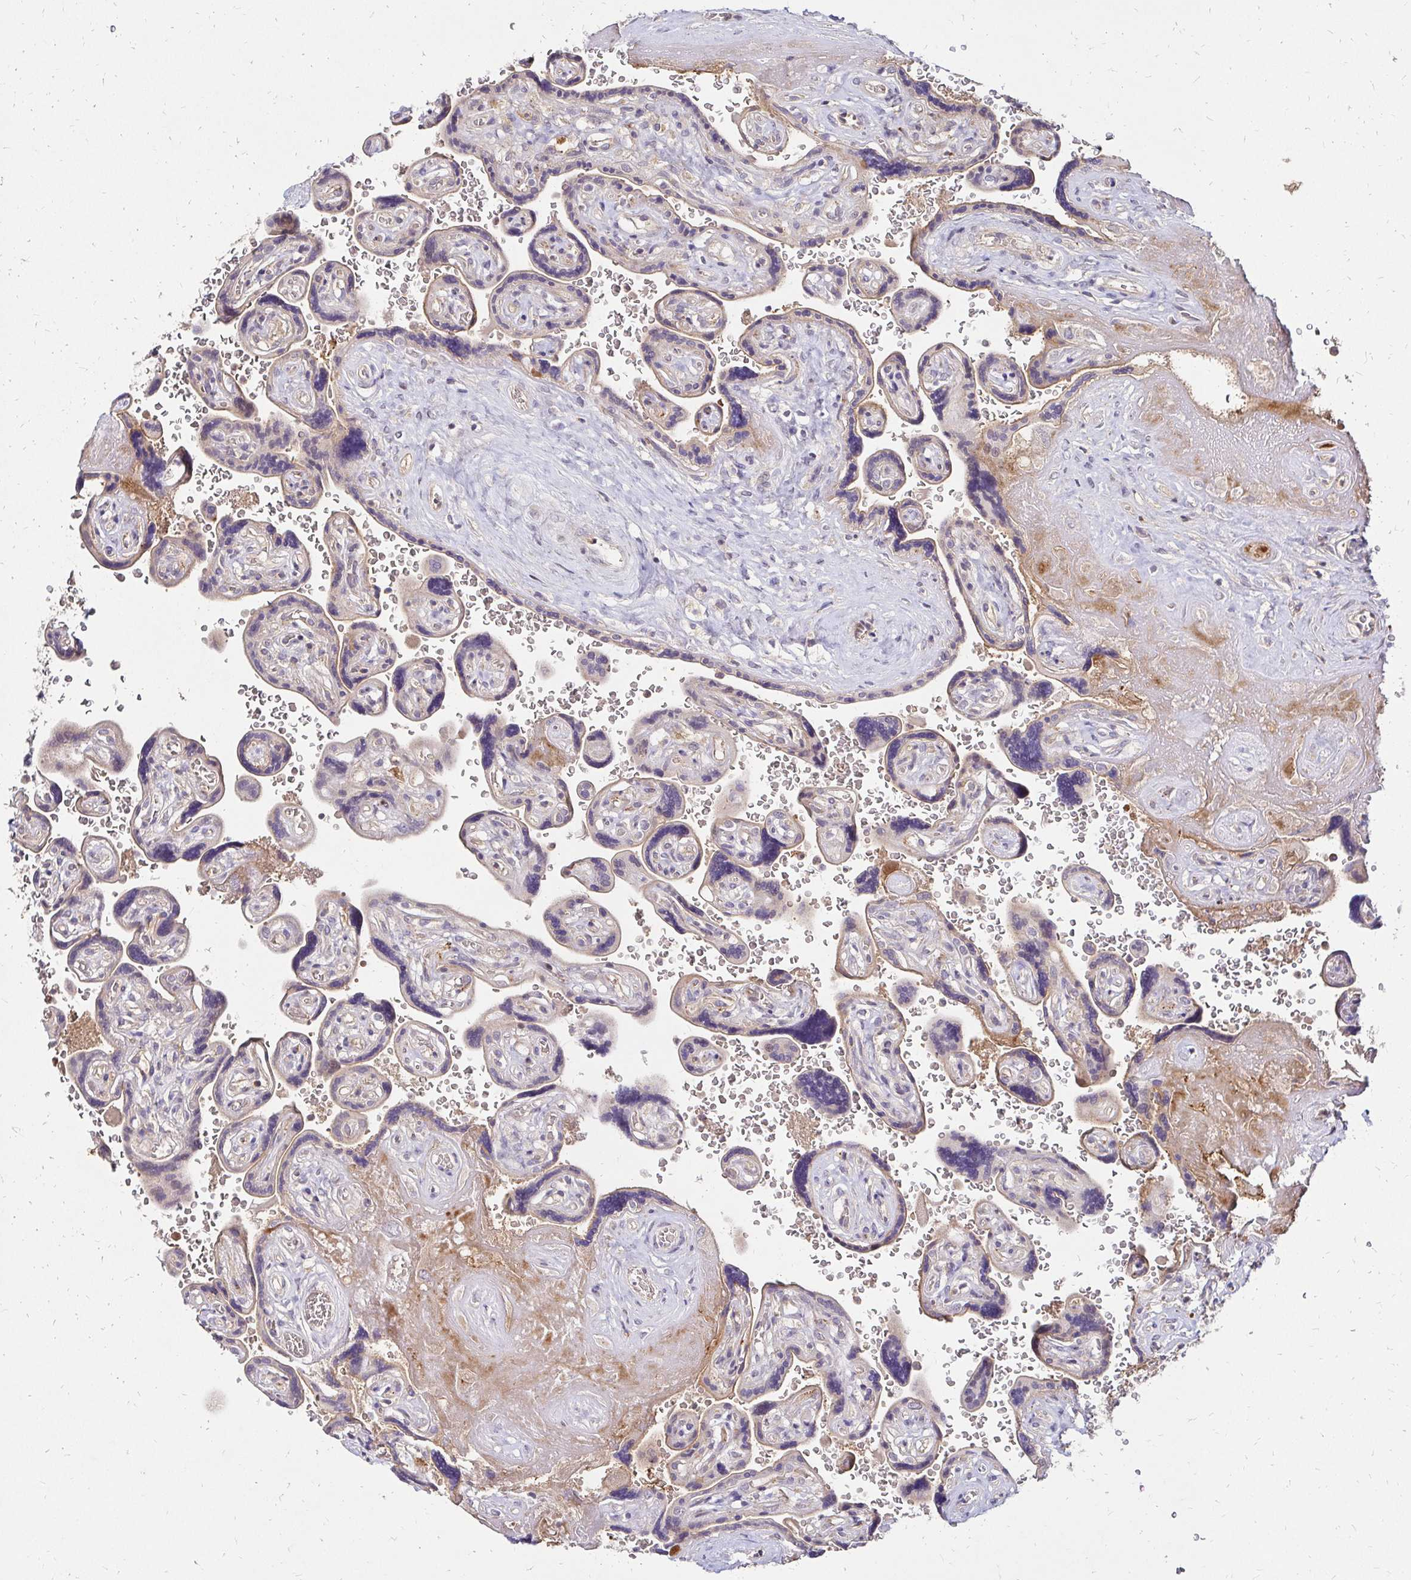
{"staining": {"intensity": "weak", "quantity": "<25%", "location": "cytoplasmic/membranous"}, "tissue": "placenta", "cell_type": "Decidual cells", "image_type": "normal", "snomed": [{"axis": "morphology", "description": "Normal tissue, NOS"}, {"axis": "topography", "description": "Placenta"}], "caption": "This is a micrograph of immunohistochemistry staining of unremarkable placenta, which shows no positivity in decidual cells. The staining was performed using DAB to visualize the protein expression in brown, while the nuclei were stained in blue with hematoxylin (Magnification: 20x).", "gene": "IDUA", "patient": {"sex": "female", "age": 32}}